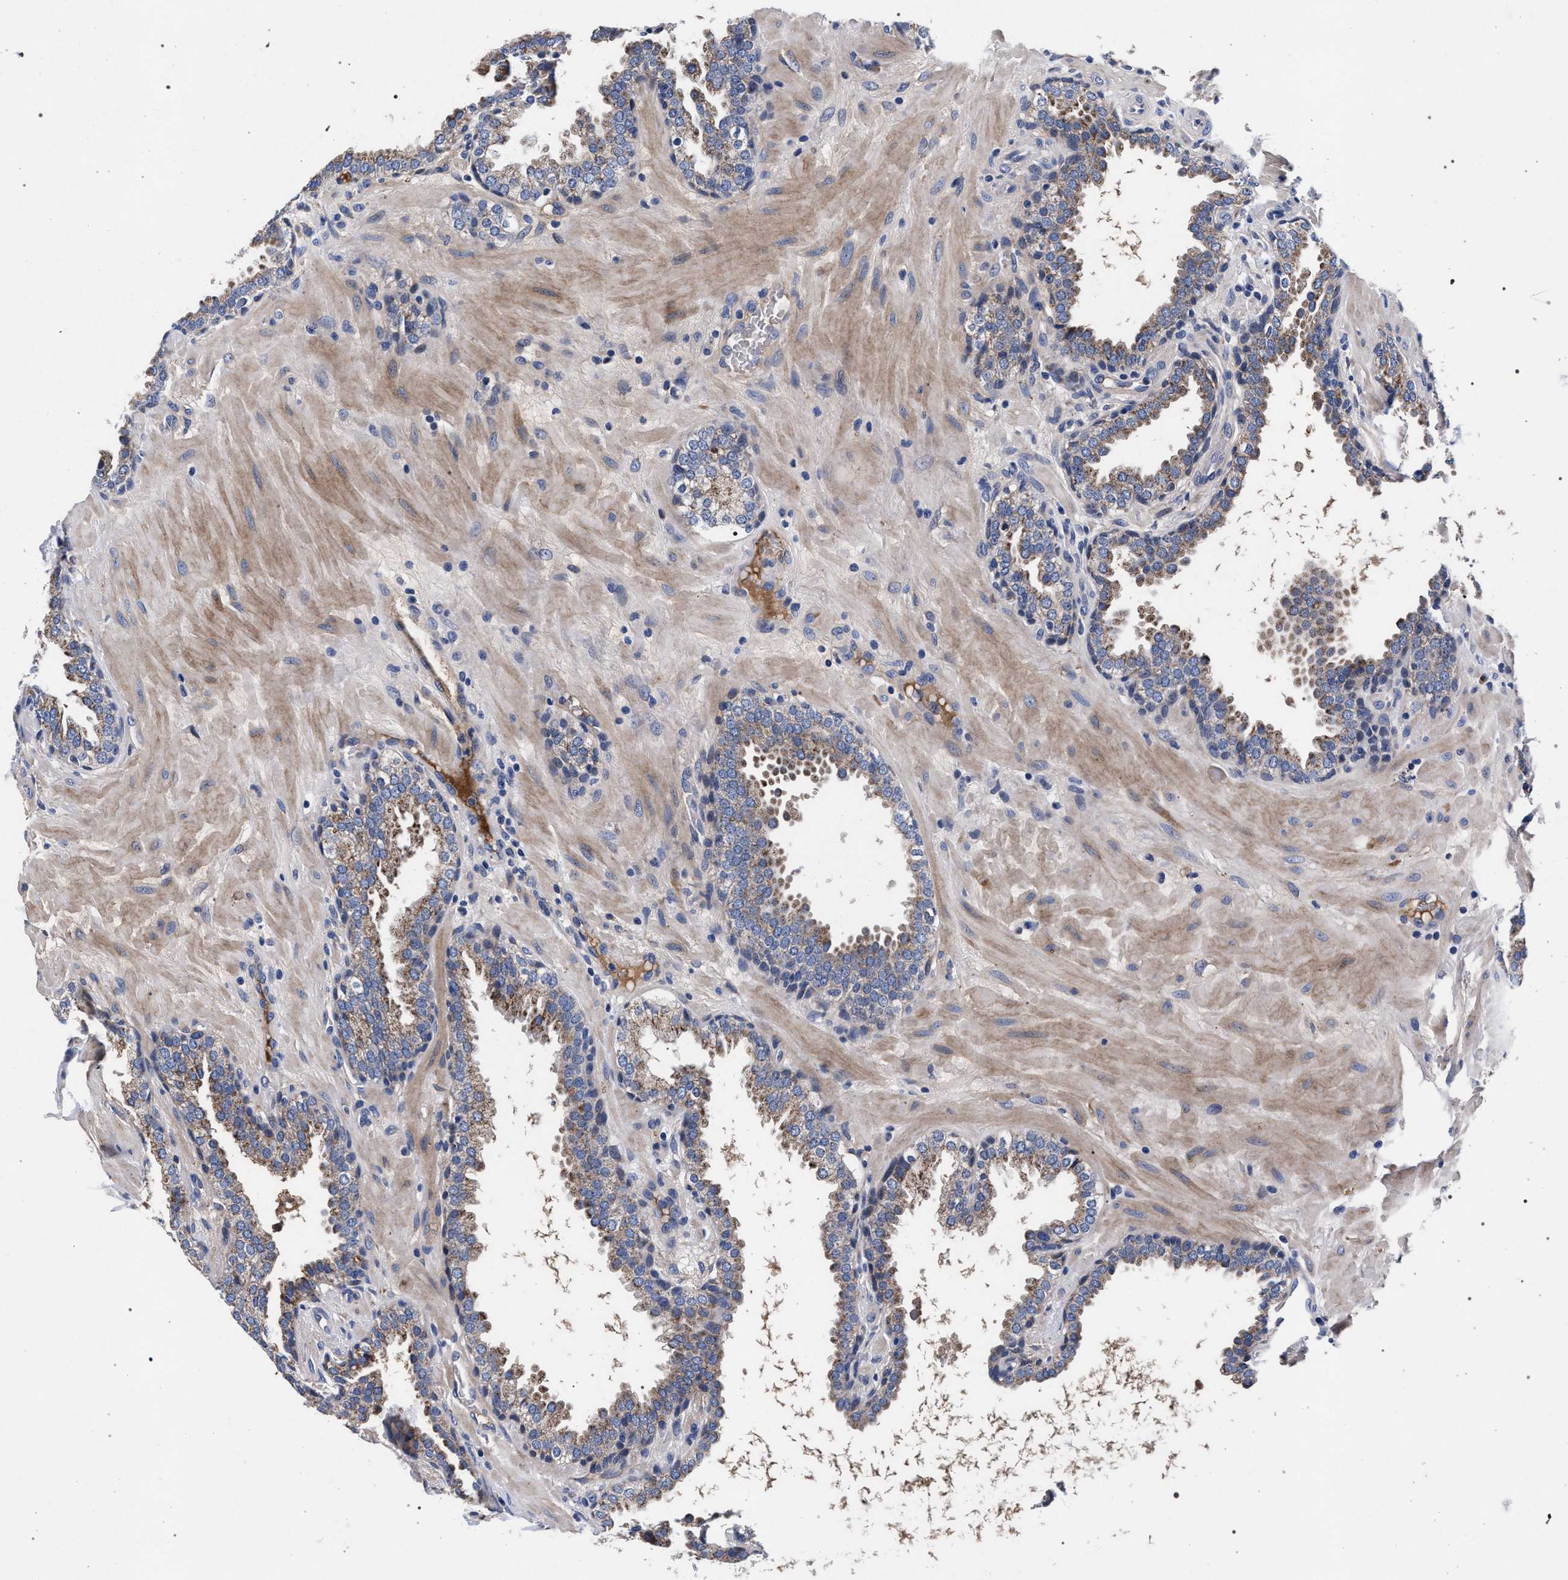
{"staining": {"intensity": "moderate", "quantity": "<25%", "location": "cytoplasmic/membranous"}, "tissue": "prostate", "cell_type": "Glandular cells", "image_type": "normal", "snomed": [{"axis": "morphology", "description": "Normal tissue, NOS"}, {"axis": "topography", "description": "Prostate"}], "caption": "IHC image of normal prostate: human prostate stained using immunohistochemistry reveals low levels of moderate protein expression localized specifically in the cytoplasmic/membranous of glandular cells, appearing as a cytoplasmic/membranous brown color.", "gene": "ACOX1", "patient": {"sex": "male", "age": 51}}